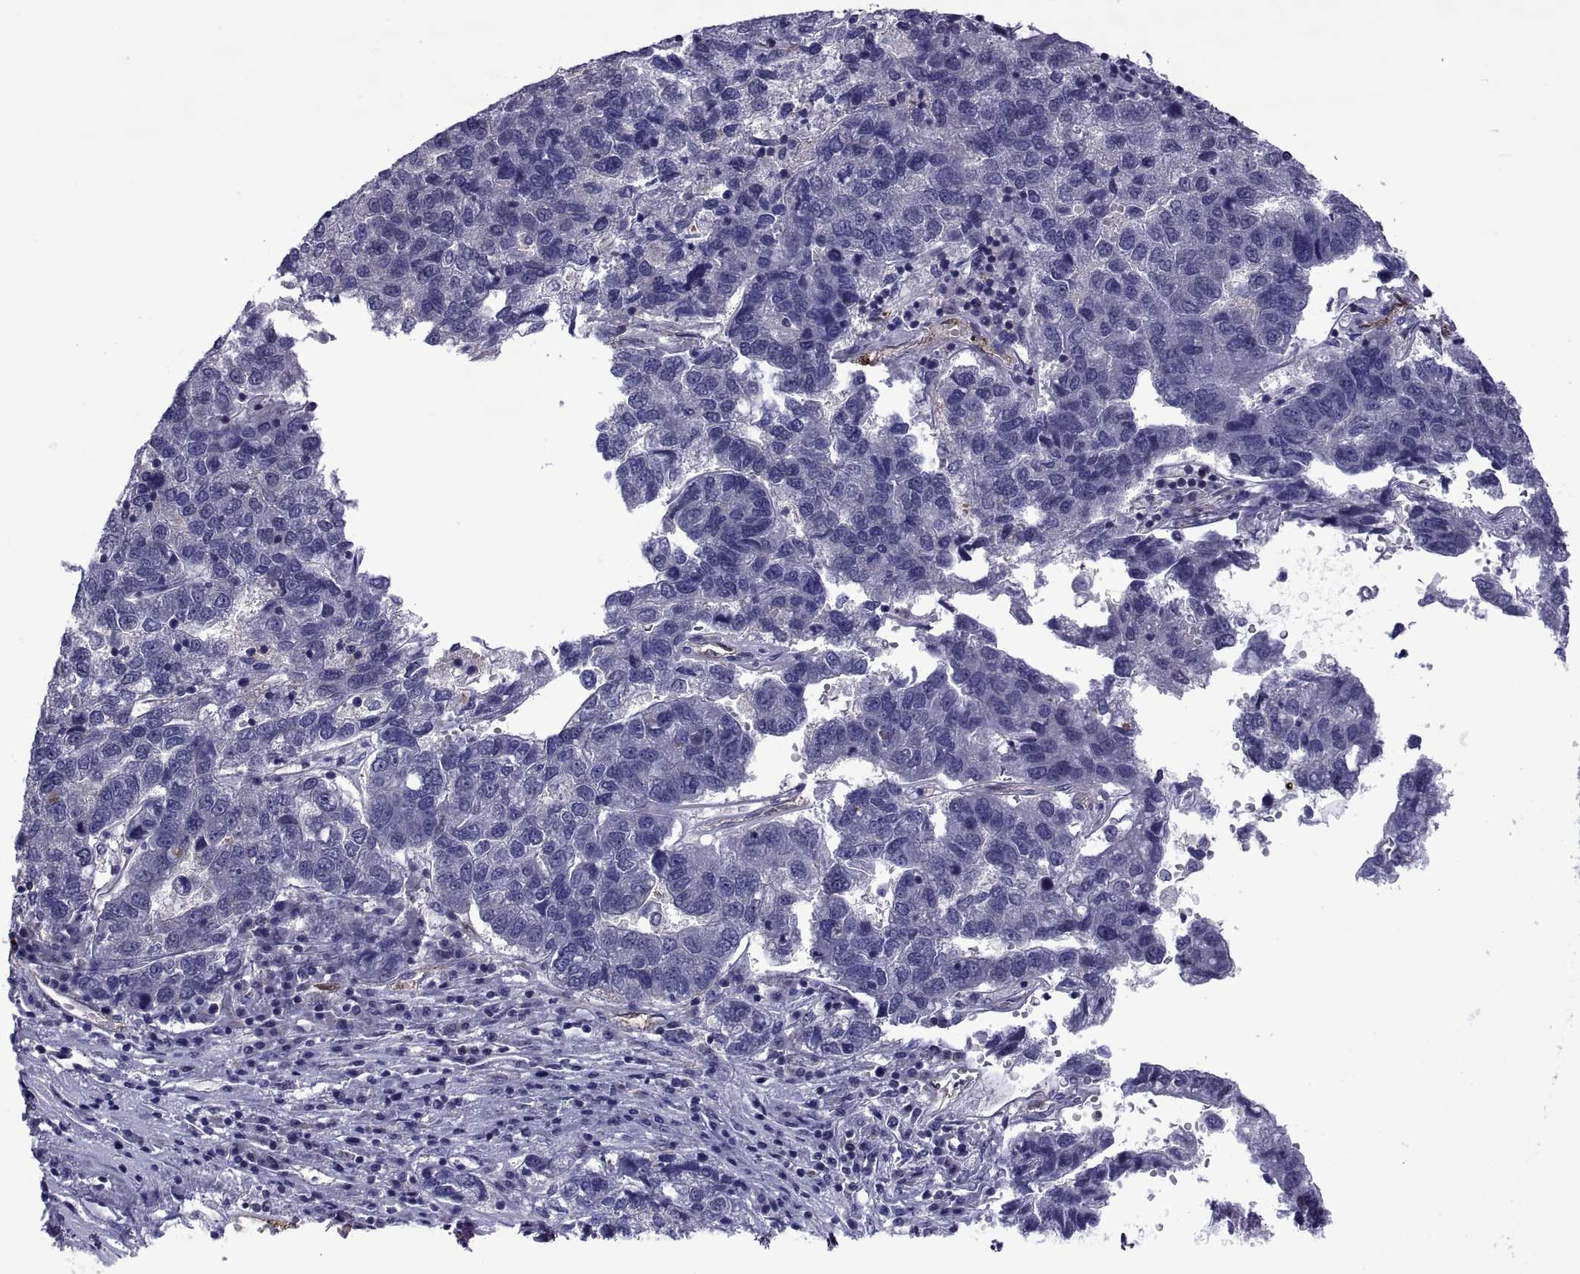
{"staining": {"intensity": "negative", "quantity": "none", "location": "none"}, "tissue": "pancreatic cancer", "cell_type": "Tumor cells", "image_type": "cancer", "snomed": [{"axis": "morphology", "description": "Adenocarcinoma, NOS"}, {"axis": "topography", "description": "Pancreas"}], "caption": "Pancreatic cancer was stained to show a protein in brown. There is no significant staining in tumor cells.", "gene": "LCN9", "patient": {"sex": "female", "age": 61}}